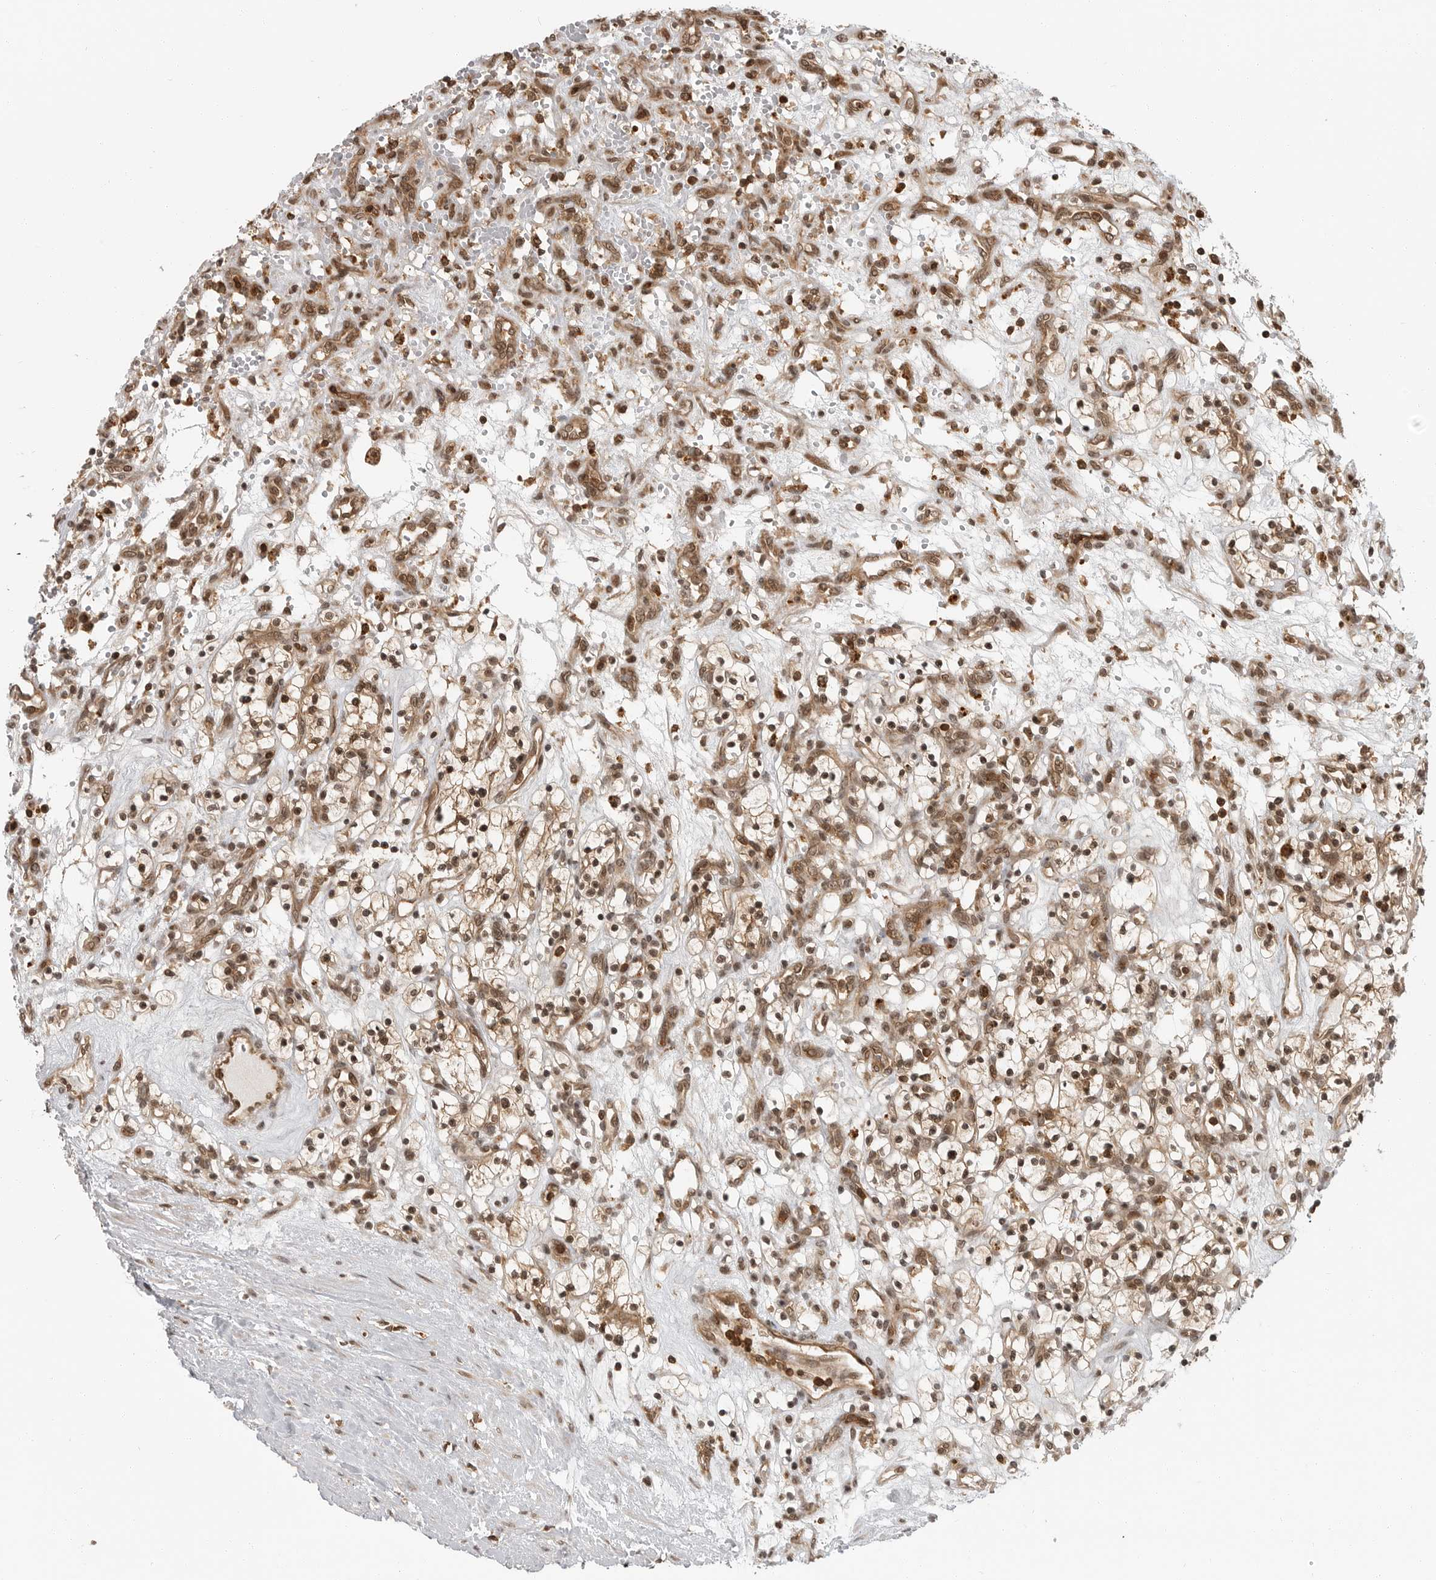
{"staining": {"intensity": "moderate", "quantity": ">75%", "location": "cytoplasmic/membranous,nuclear"}, "tissue": "renal cancer", "cell_type": "Tumor cells", "image_type": "cancer", "snomed": [{"axis": "morphology", "description": "Adenocarcinoma, NOS"}, {"axis": "topography", "description": "Kidney"}], "caption": "The image exhibits a brown stain indicating the presence of a protein in the cytoplasmic/membranous and nuclear of tumor cells in adenocarcinoma (renal).", "gene": "SZRD1", "patient": {"sex": "female", "age": 57}}